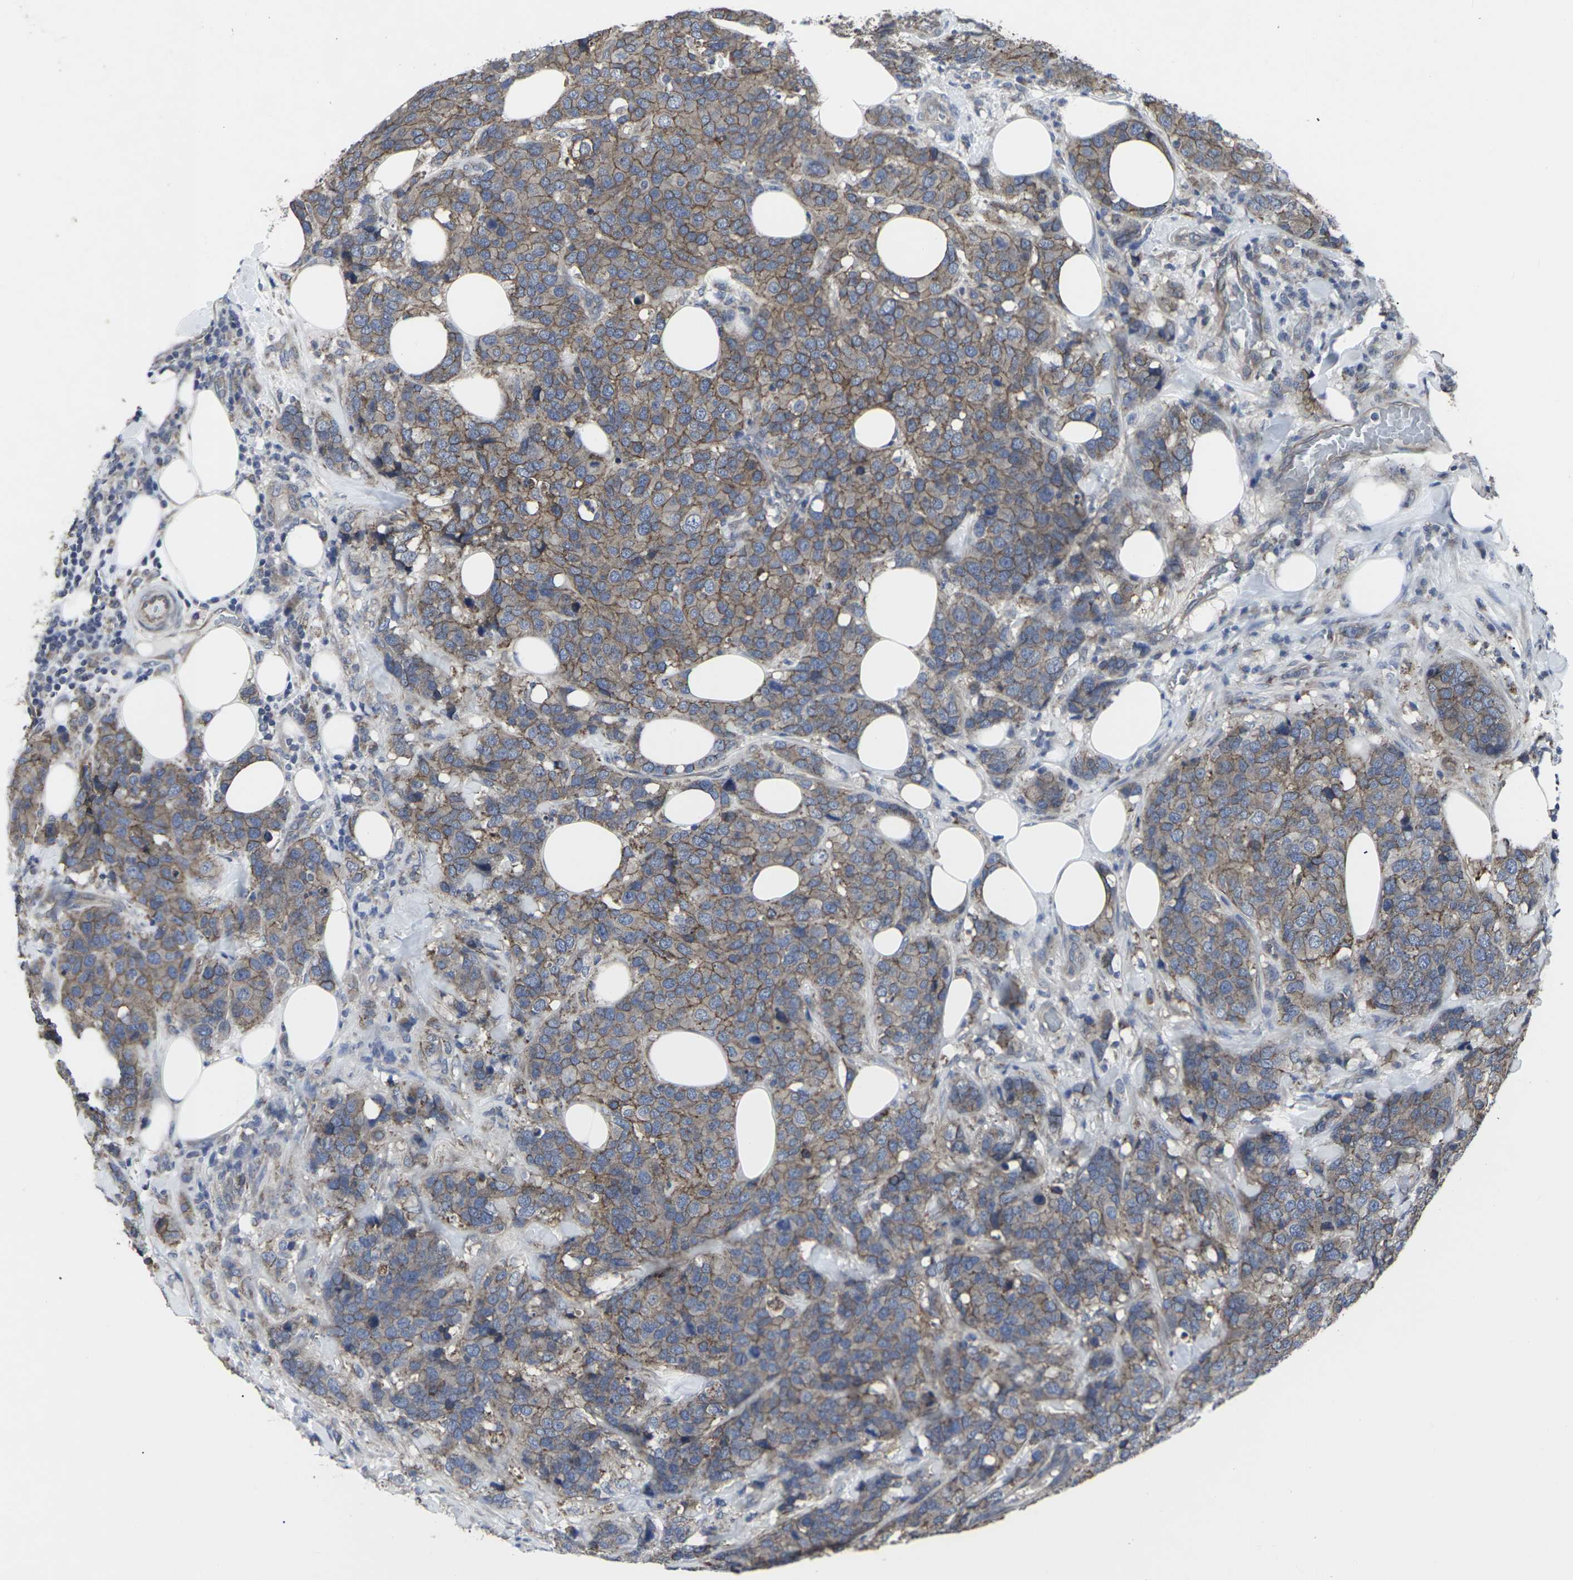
{"staining": {"intensity": "moderate", "quantity": ">75%", "location": "cytoplasmic/membranous"}, "tissue": "breast cancer", "cell_type": "Tumor cells", "image_type": "cancer", "snomed": [{"axis": "morphology", "description": "Lobular carcinoma"}, {"axis": "topography", "description": "Breast"}], "caption": "DAB (3,3'-diaminobenzidine) immunohistochemical staining of lobular carcinoma (breast) shows moderate cytoplasmic/membranous protein staining in about >75% of tumor cells.", "gene": "MAPKAPK2", "patient": {"sex": "female", "age": 59}}